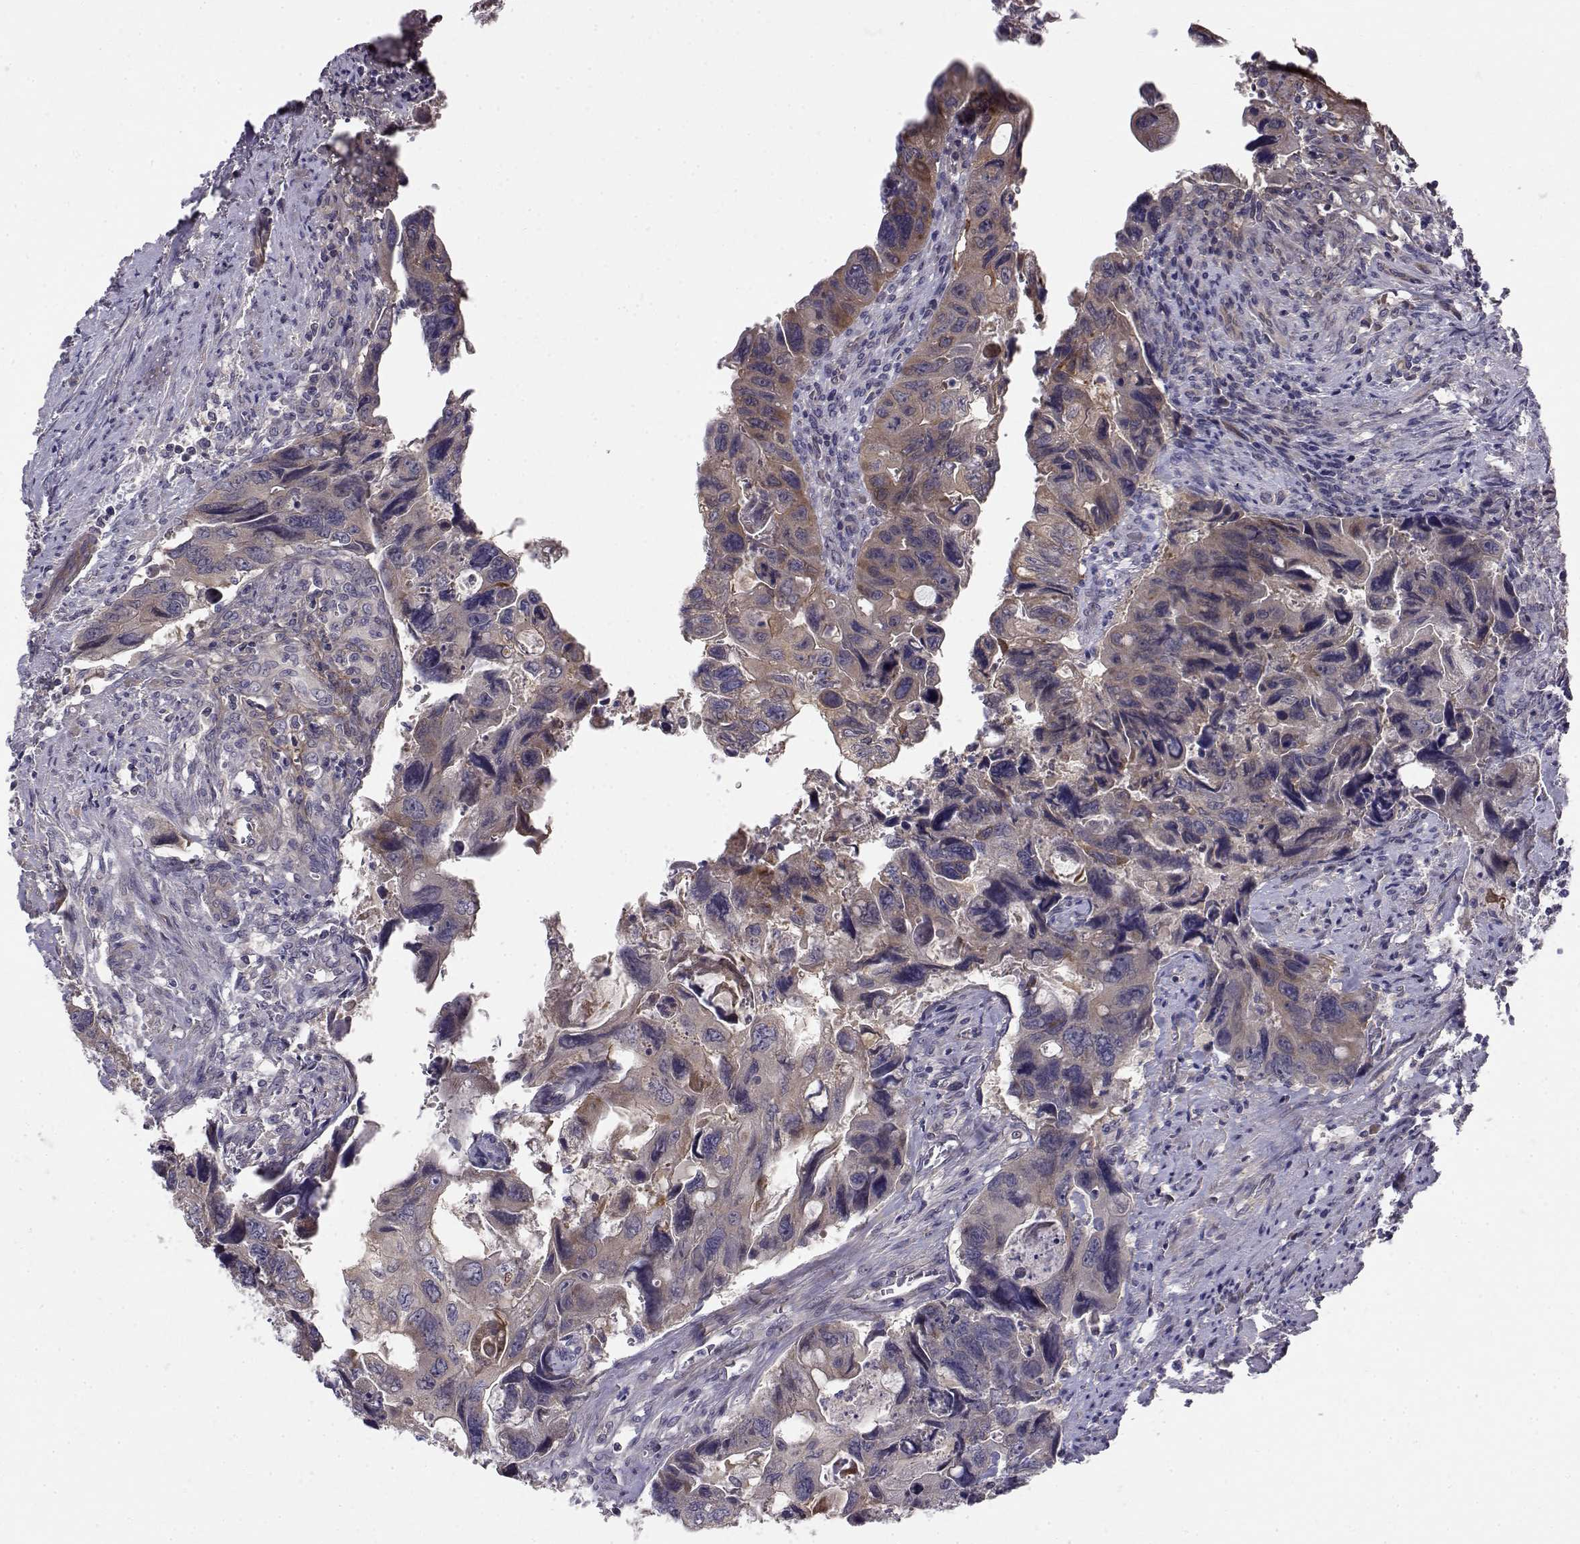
{"staining": {"intensity": "moderate", "quantity": "<25%", "location": "cytoplasmic/membranous"}, "tissue": "colorectal cancer", "cell_type": "Tumor cells", "image_type": "cancer", "snomed": [{"axis": "morphology", "description": "Adenocarcinoma, NOS"}, {"axis": "topography", "description": "Rectum"}], "caption": "Immunohistochemistry (DAB (3,3'-diaminobenzidine)) staining of human colorectal cancer demonstrates moderate cytoplasmic/membranous protein staining in about <25% of tumor cells.", "gene": "PEX5L", "patient": {"sex": "male", "age": 62}}